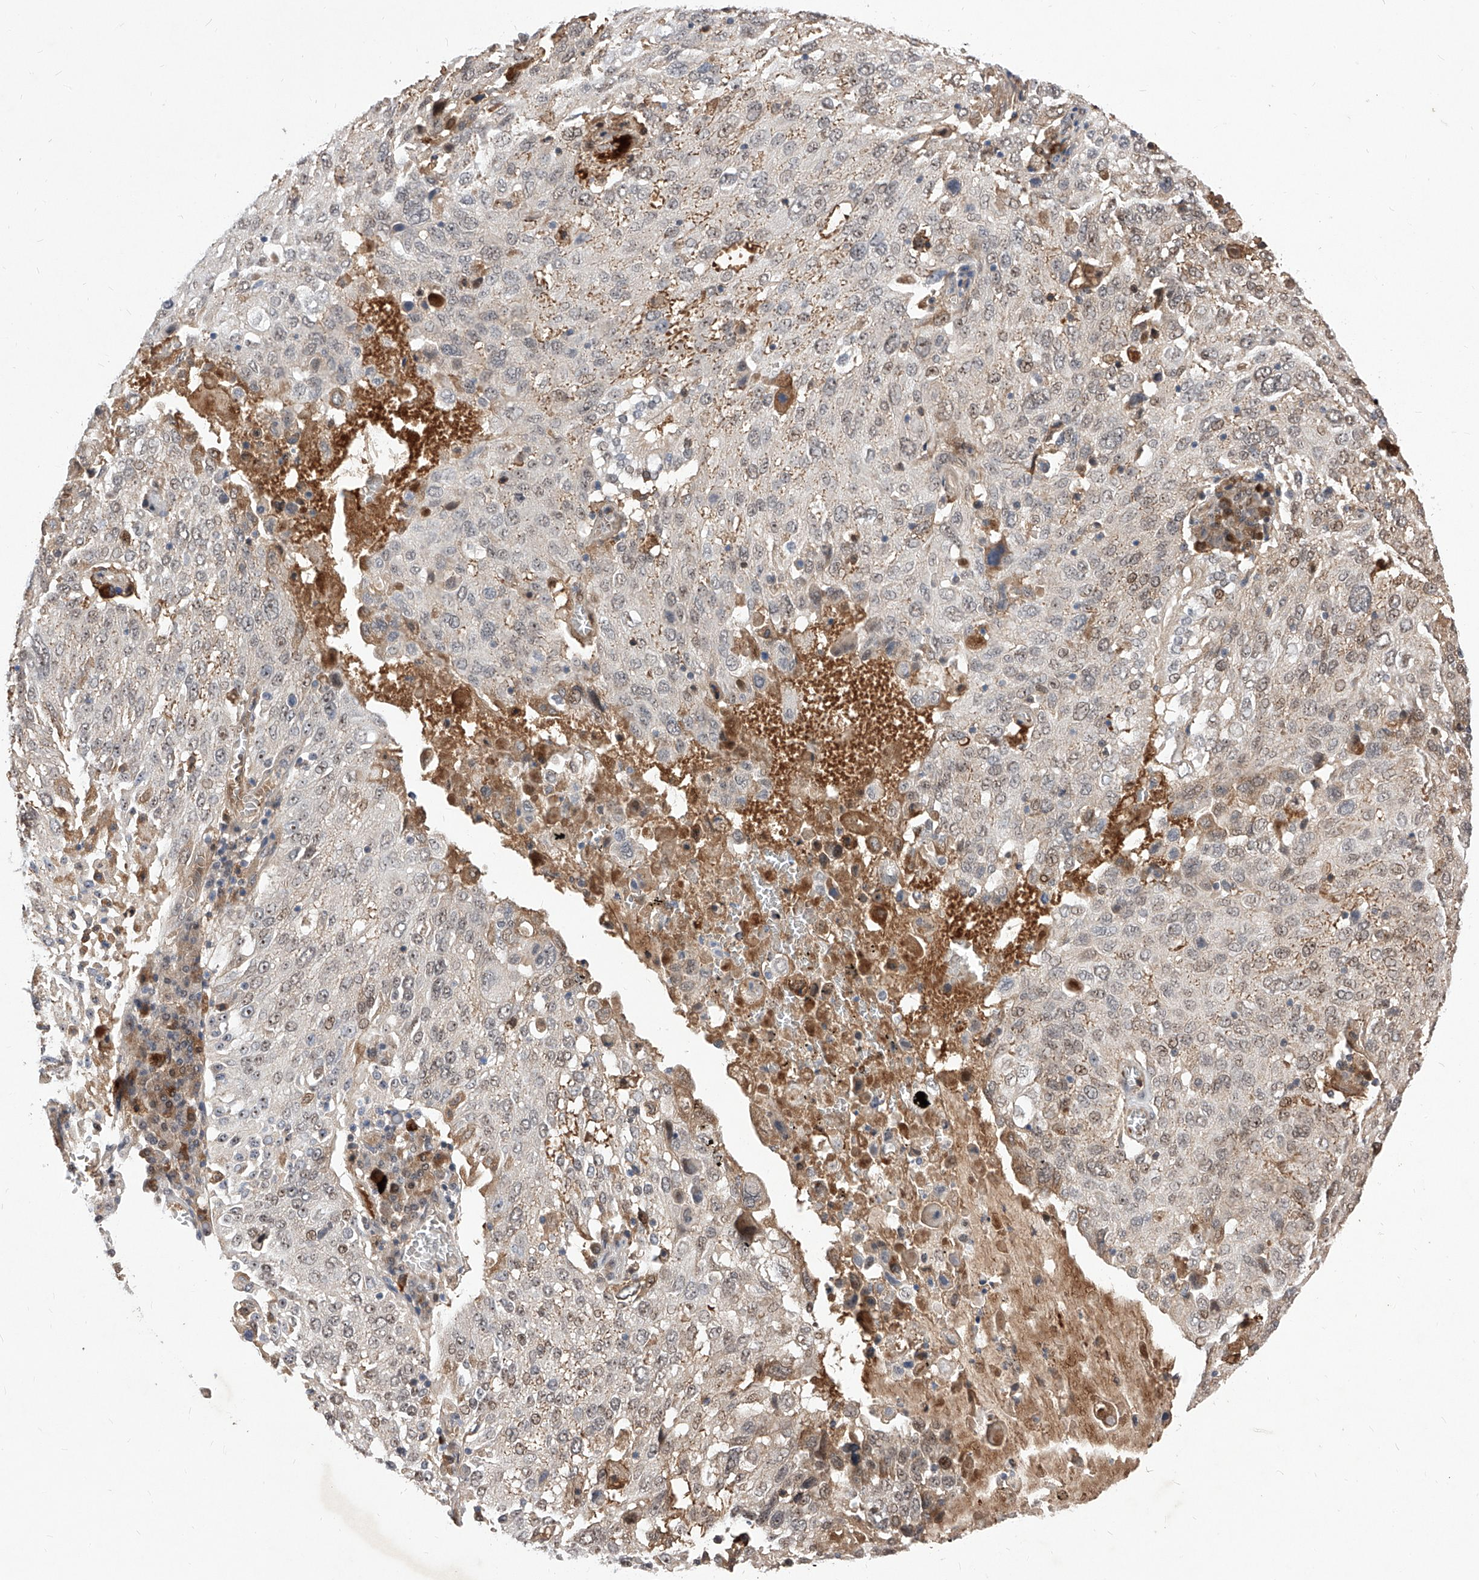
{"staining": {"intensity": "weak", "quantity": "<25%", "location": "cytoplasmic/membranous,nuclear"}, "tissue": "lung cancer", "cell_type": "Tumor cells", "image_type": "cancer", "snomed": [{"axis": "morphology", "description": "Squamous cell carcinoma, NOS"}, {"axis": "topography", "description": "Lung"}], "caption": "Lung cancer (squamous cell carcinoma) was stained to show a protein in brown. There is no significant expression in tumor cells.", "gene": "LGR4", "patient": {"sex": "male", "age": 65}}